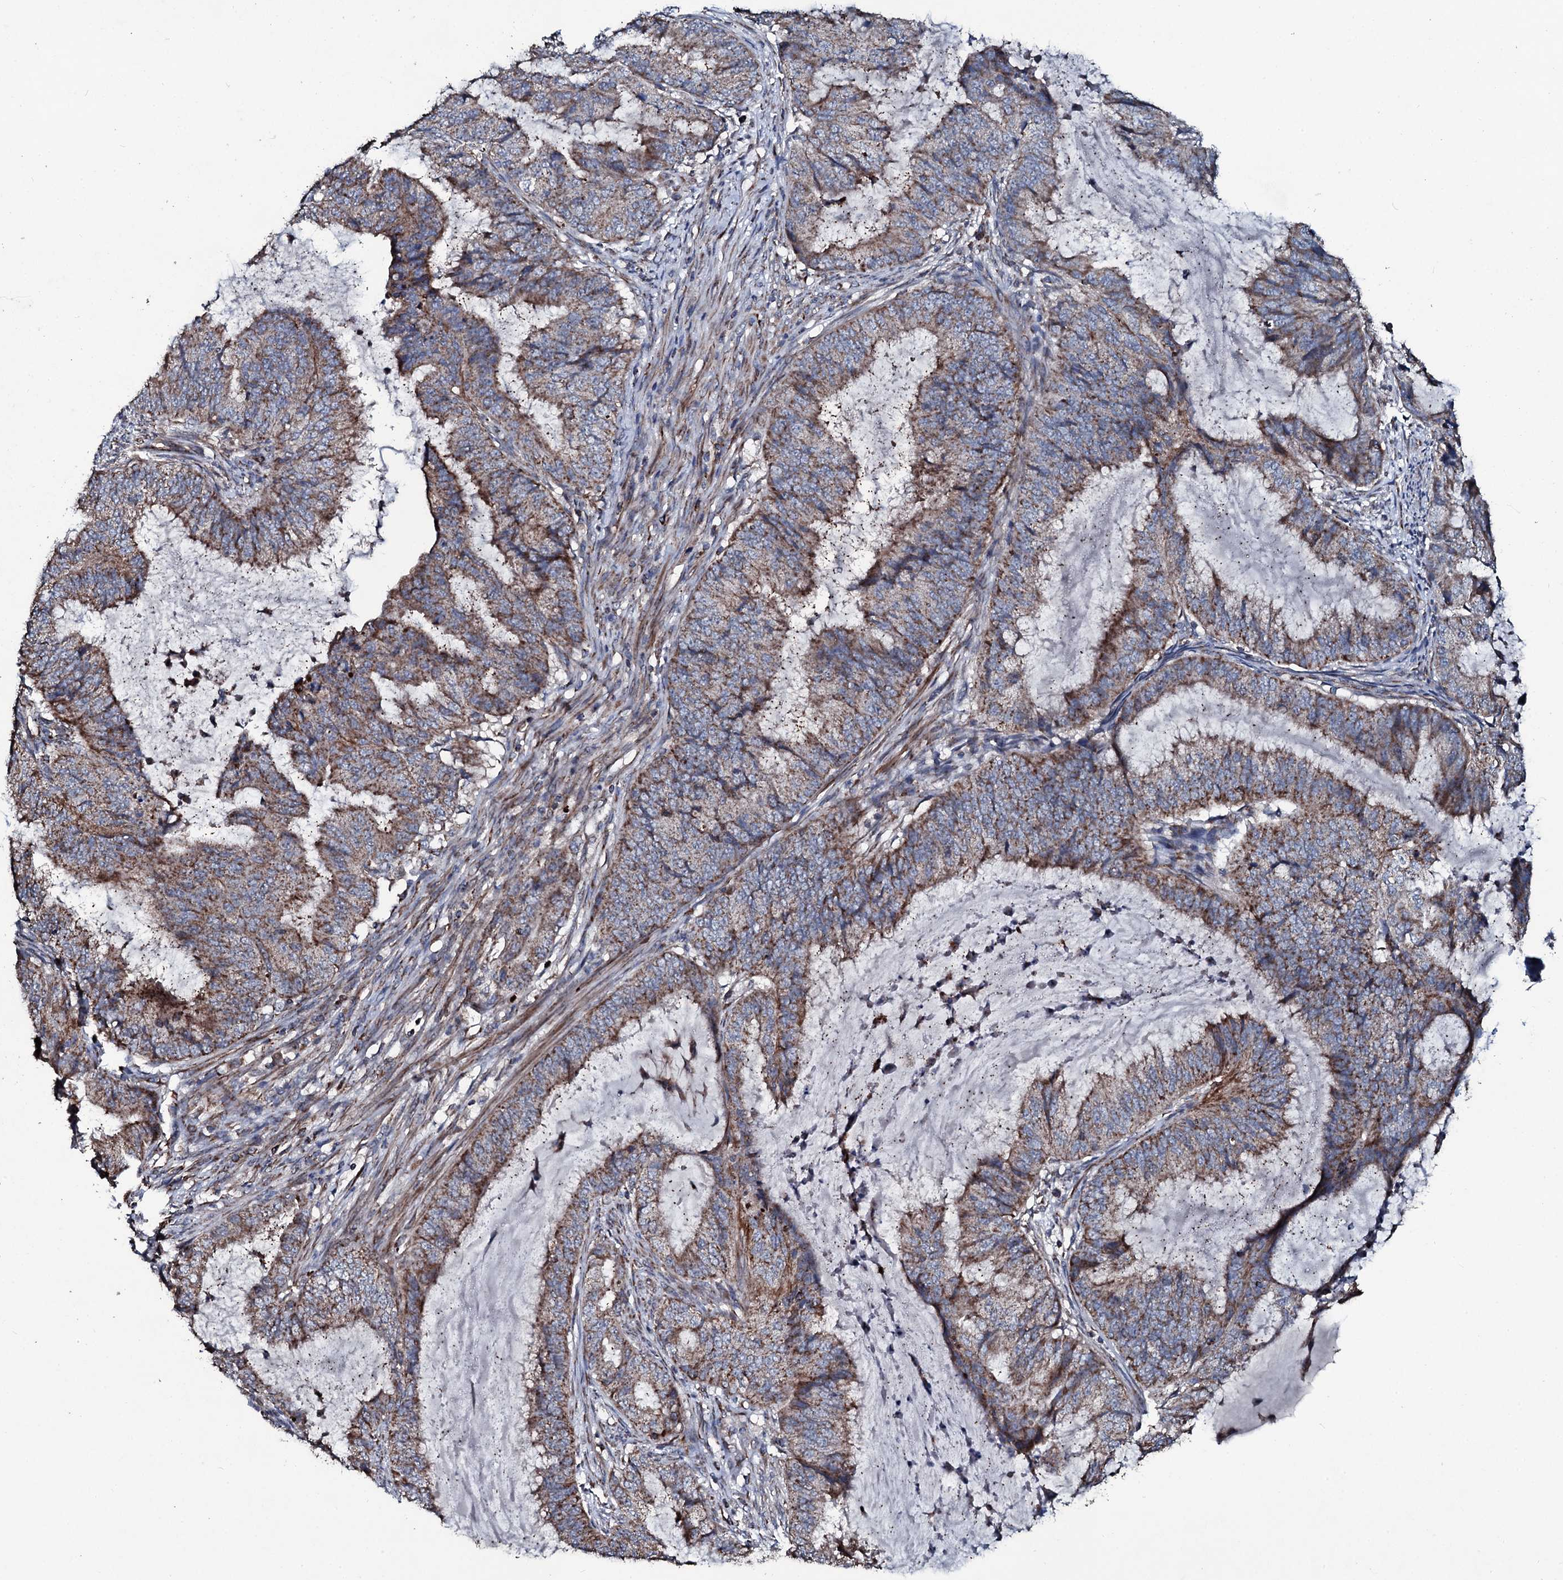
{"staining": {"intensity": "moderate", "quantity": ">75%", "location": "cytoplasmic/membranous"}, "tissue": "endometrial cancer", "cell_type": "Tumor cells", "image_type": "cancer", "snomed": [{"axis": "morphology", "description": "Adenocarcinoma, NOS"}, {"axis": "topography", "description": "Endometrium"}], "caption": "Adenocarcinoma (endometrial) stained for a protein (brown) shows moderate cytoplasmic/membranous positive expression in approximately >75% of tumor cells.", "gene": "DYNC2I2", "patient": {"sex": "female", "age": 81}}